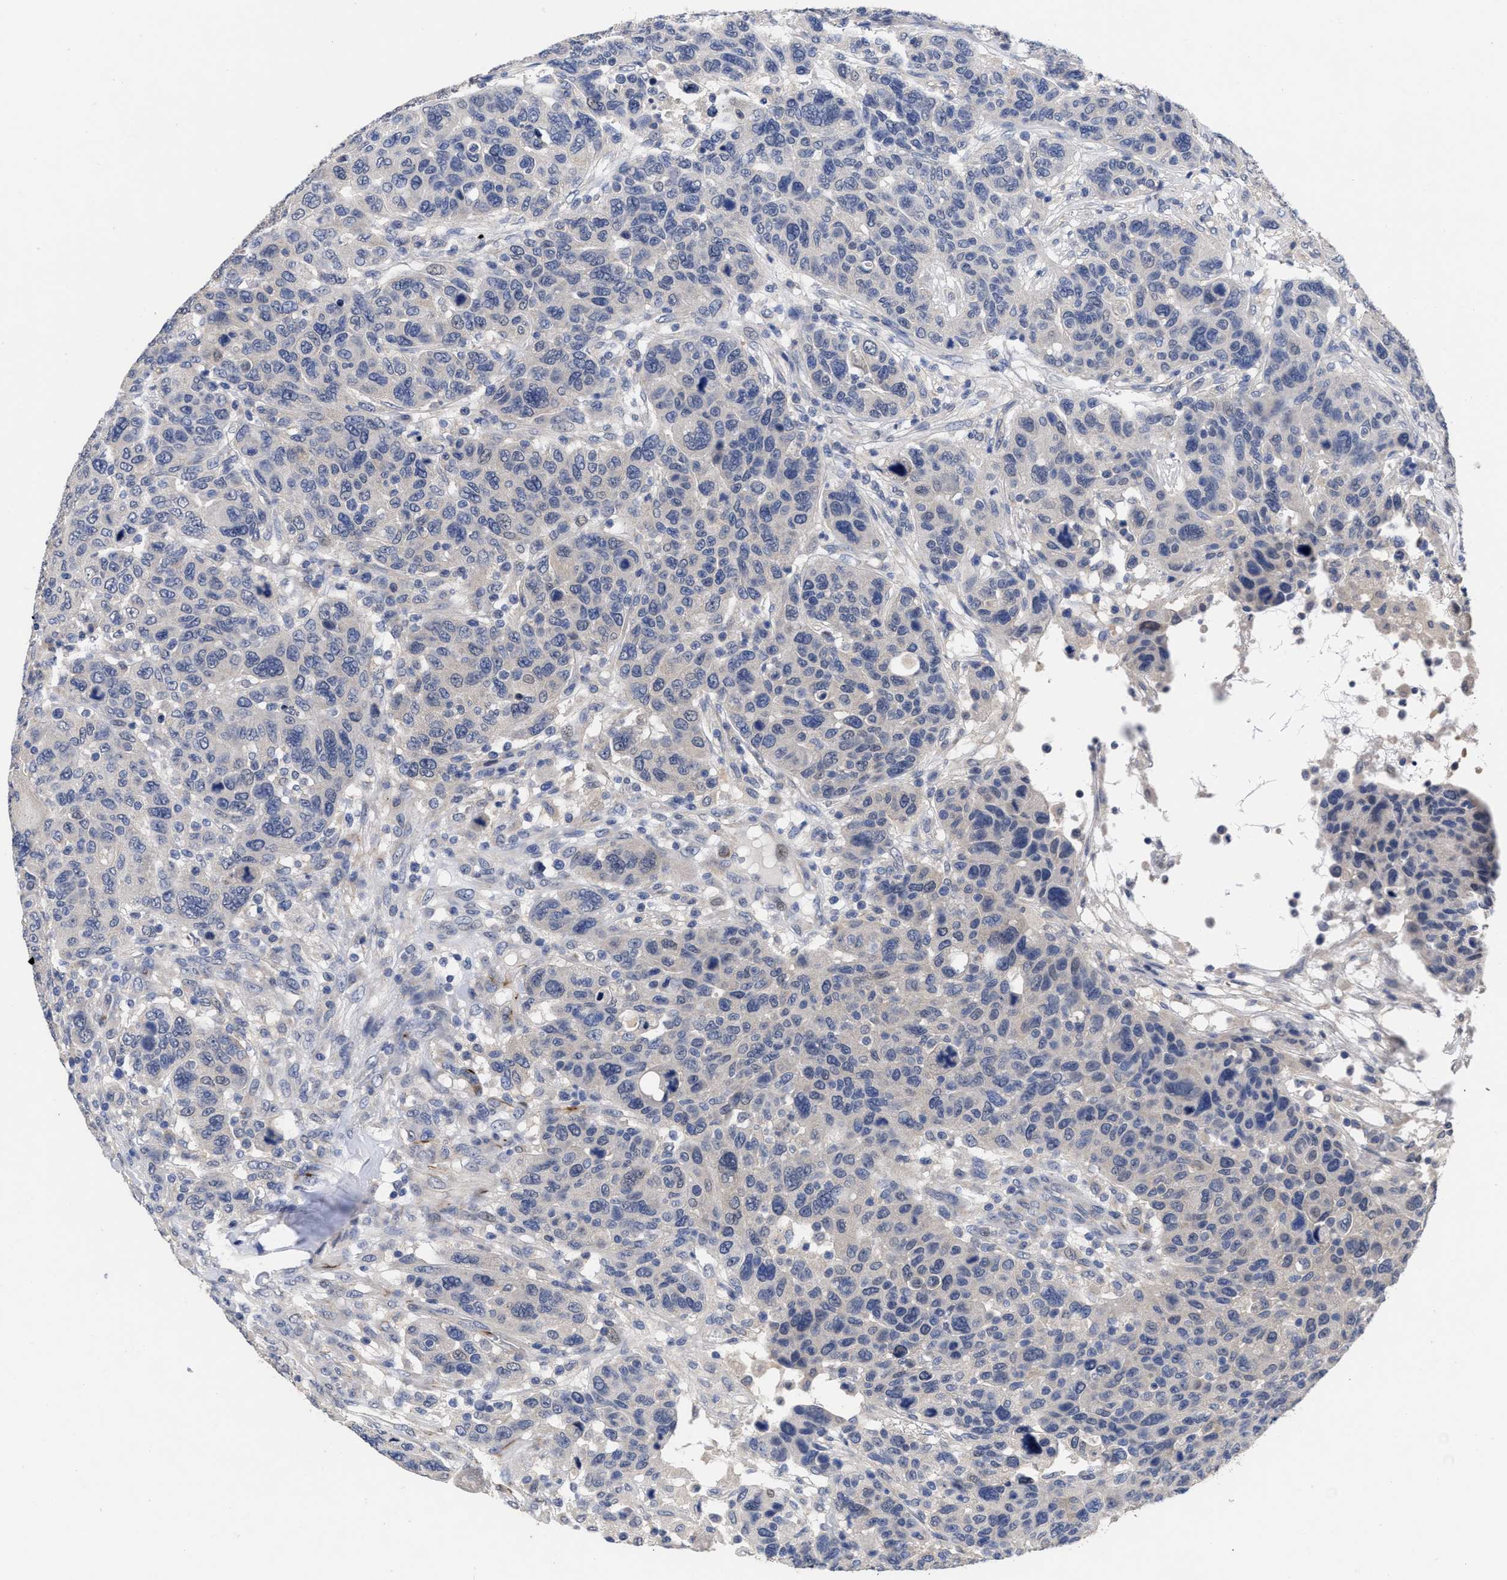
{"staining": {"intensity": "negative", "quantity": "none", "location": "none"}, "tissue": "breast cancer", "cell_type": "Tumor cells", "image_type": "cancer", "snomed": [{"axis": "morphology", "description": "Duct carcinoma"}, {"axis": "topography", "description": "Breast"}], "caption": "Breast invasive ductal carcinoma was stained to show a protein in brown. There is no significant expression in tumor cells. The staining is performed using DAB brown chromogen with nuclei counter-stained in using hematoxylin.", "gene": "CCN5", "patient": {"sex": "female", "age": 37}}